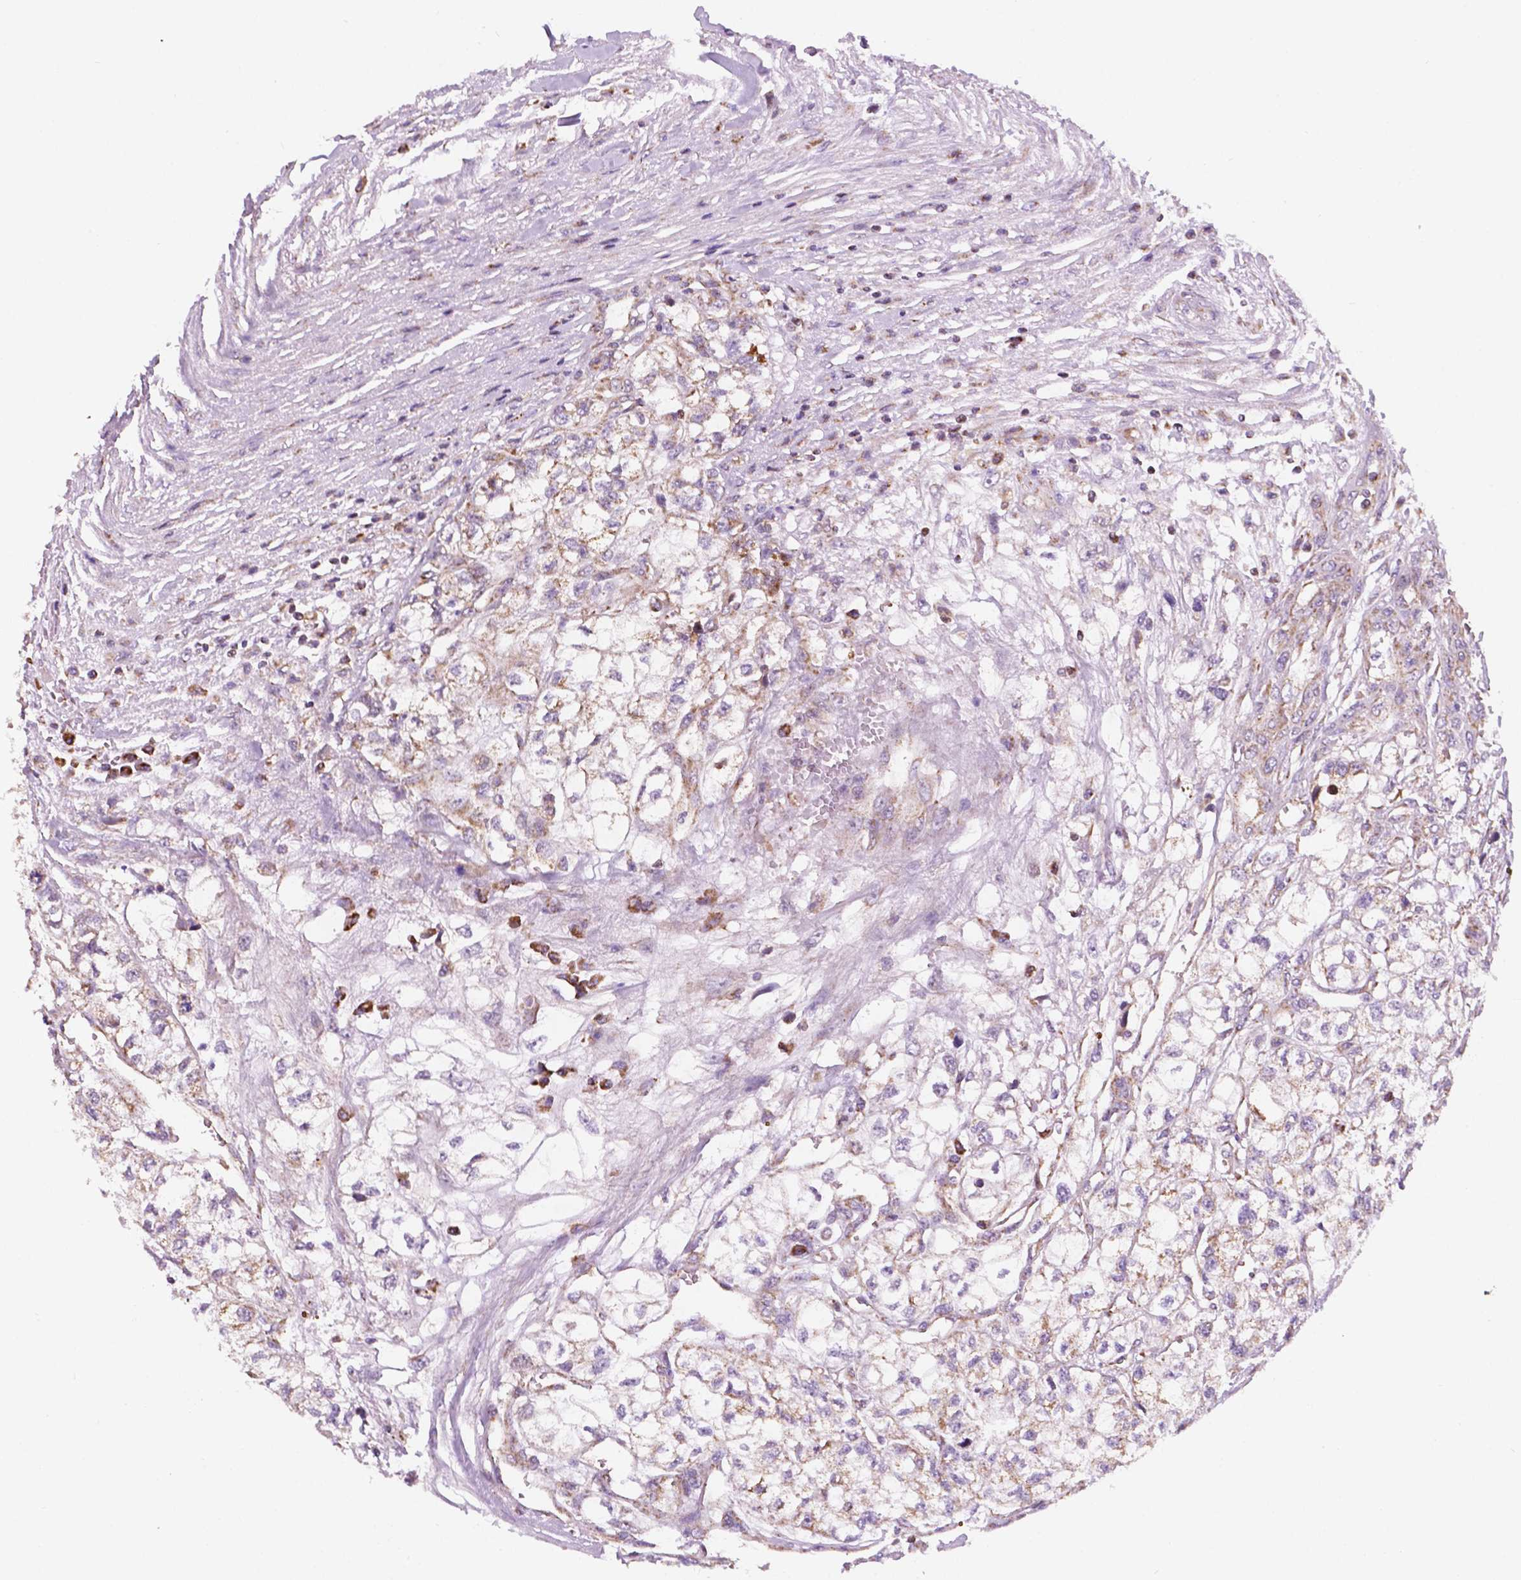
{"staining": {"intensity": "weak", "quantity": ">75%", "location": "cytoplasmic/membranous"}, "tissue": "renal cancer", "cell_type": "Tumor cells", "image_type": "cancer", "snomed": [{"axis": "morphology", "description": "Adenocarcinoma, NOS"}, {"axis": "topography", "description": "Kidney"}], "caption": "Tumor cells demonstrate weak cytoplasmic/membranous expression in approximately >75% of cells in adenocarcinoma (renal). The staining is performed using DAB (3,3'-diaminobenzidine) brown chromogen to label protein expression. The nuclei are counter-stained blue using hematoxylin.", "gene": "GEMIN4", "patient": {"sex": "male", "age": 56}}